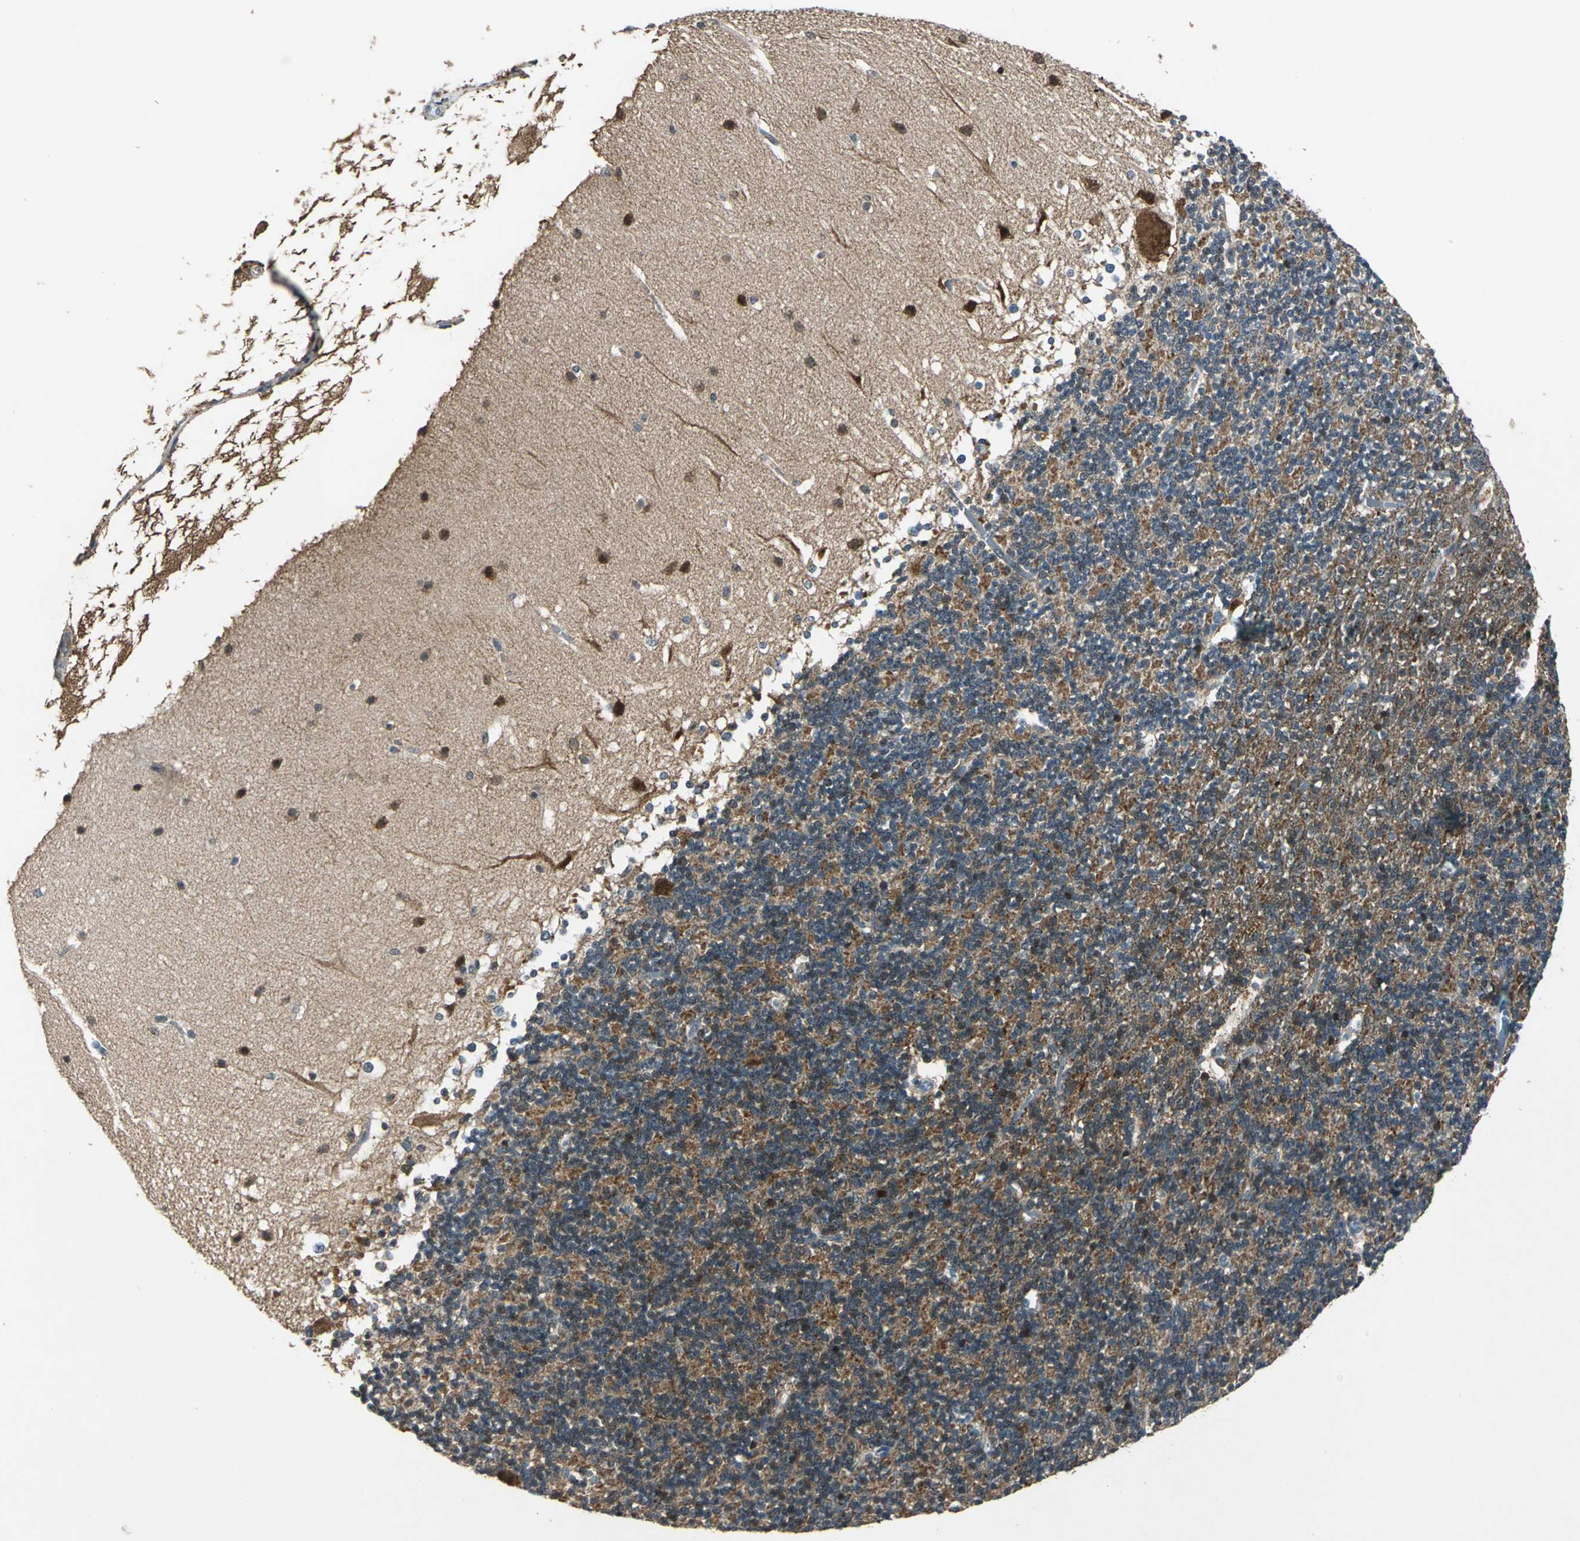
{"staining": {"intensity": "moderate", "quantity": "25%-75%", "location": "cytoplasmic/membranous"}, "tissue": "cerebellum", "cell_type": "Cells in granular layer", "image_type": "normal", "snomed": [{"axis": "morphology", "description": "Normal tissue, NOS"}, {"axis": "topography", "description": "Cerebellum"}], "caption": "DAB (3,3'-diaminobenzidine) immunohistochemical staining of normal cerebellum reveals moderate cytoplasmic/membranous protein staining in approximately 25%-75% of cells in granular layer.", "gene": "AHSA1", "patient": {"sex": "female", "age": 19}}